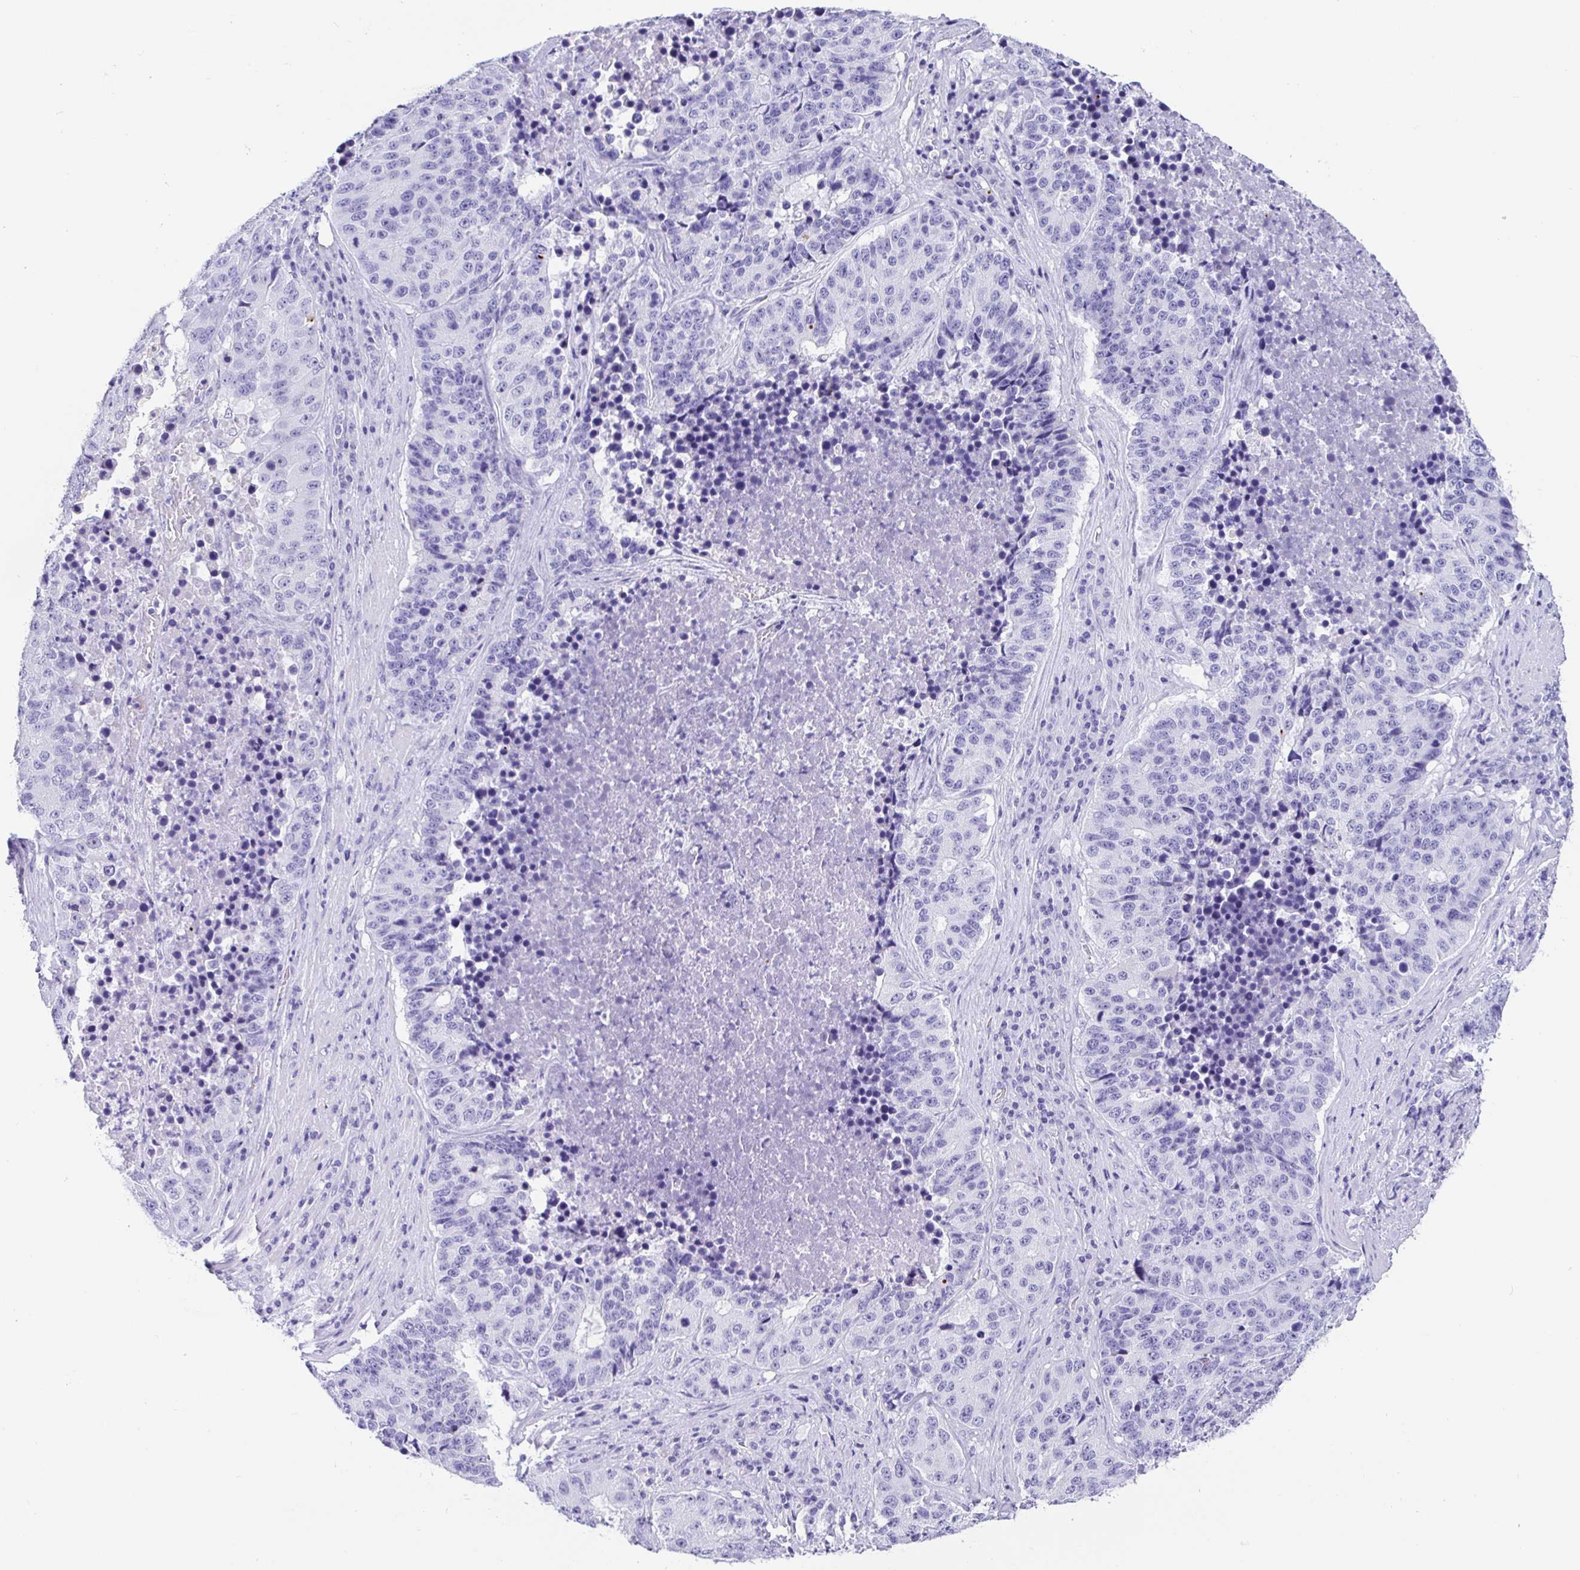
{"staining": {"intensity": "negative", "quantity": "none", "location": "none"}, "tissue": "stomach cancer", "cell_type": "Tumor cells", "image_type": "cancer", "snomed": [{"axis": "morphology", "description": "Adenocarcinoma, NOS"}, {"axis": "topography", "description": "Stomach"}], "caption": "The micrograph exhibits no significant staining in tumor cells of stomach cancer (adenocarcinoma). (DAB IHC, high magnification).", "gene": "PRAMEF19", "patient": {"sex": "male", "age": 71}}